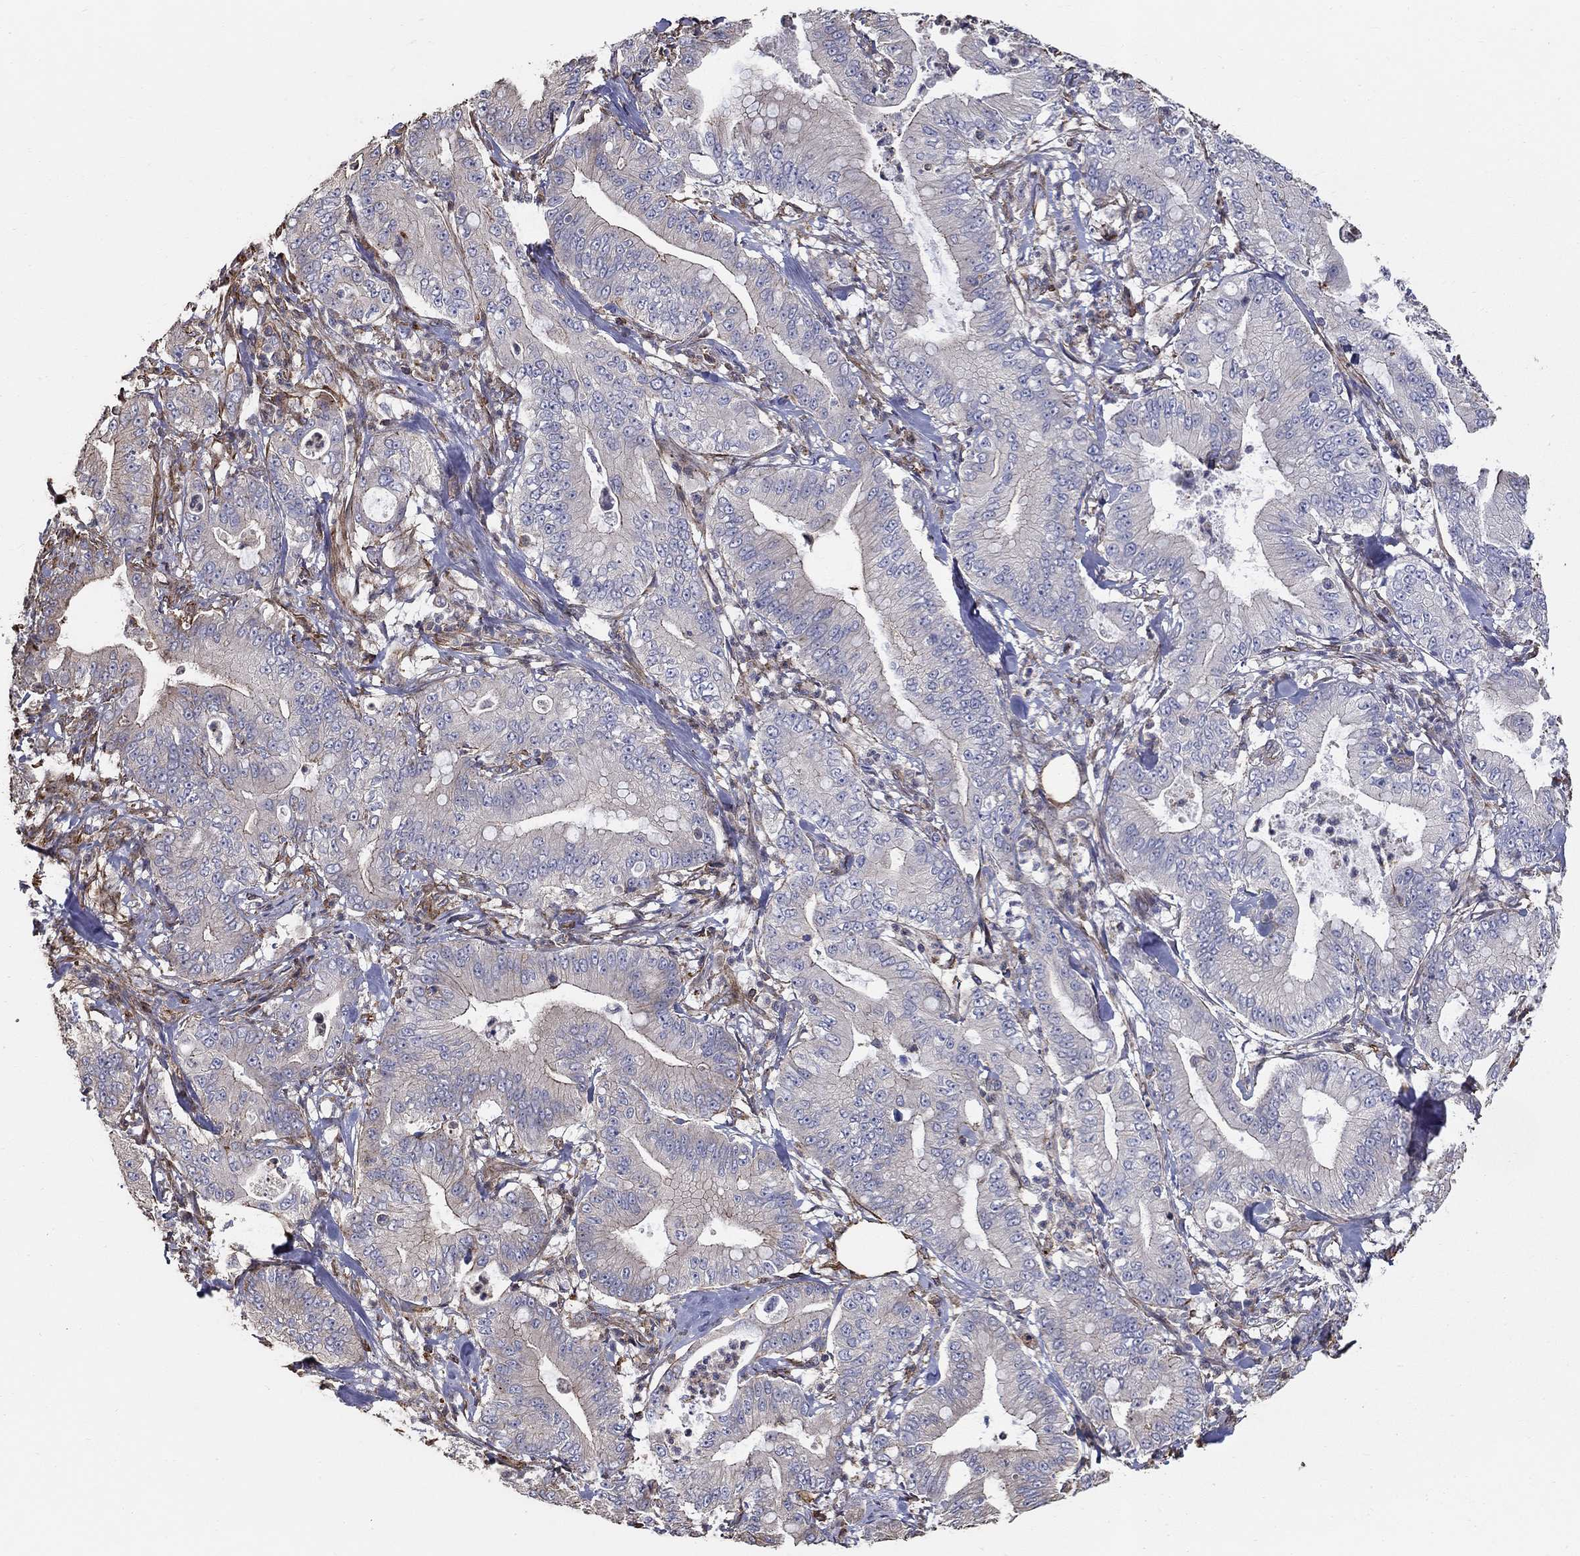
{"staining": {"intensity": "negative", "quantity": "none", "location": "none"}, "tissue": "pancreatic cancer", "cell_type": "Tumor cells", "image_type": "cancer", "snomed": [{"axis": "morphology", "description": "Adenocarcinoma, NOS"}, {"axis": "topography", "description": "Pancreas"}], "caption": "Pancreatic cancer (adenocarcinoma) stained for a protein using IHC exhibits no positivity tumor cells.", "gene": "NPHP1", "patient": {"sex": "male", "age": 71}}